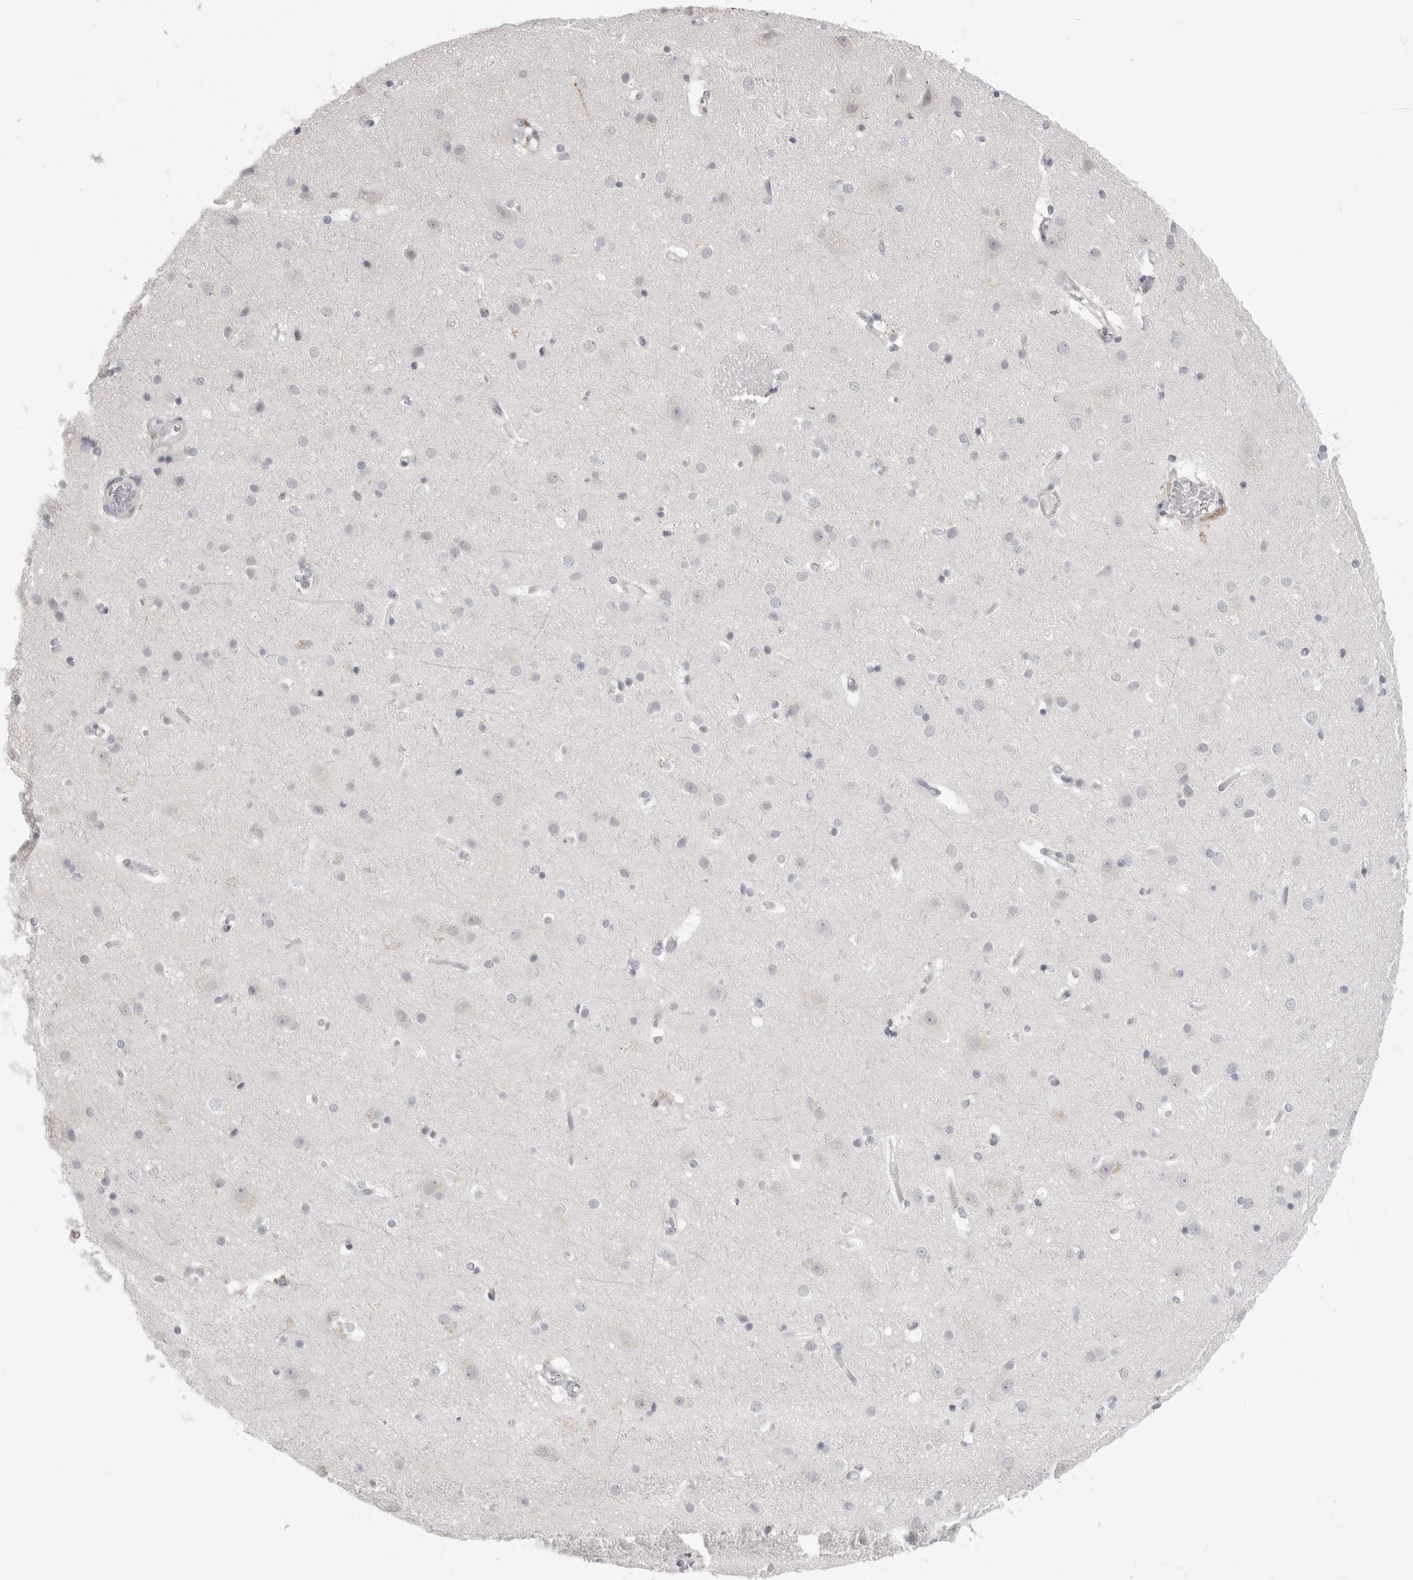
{"staining": {"intensity": "negative", "quantity": "none", "location": "none"}, "tissue": "cerebral cortex", "cell_type": "Endothelial cells", "image_type": "normal", "snomed": [{"axis": "morphology", "description": "Normal tissue, NOS"}, {"axis": "topography", "description": "Cerebral cortex"}], "caption": "The photomicrograph reveals no significant positivity in endothelial cells of cerebral cortex.", "gene": "HMGCS2", "patient": {"sex": "male", "age": 54}}